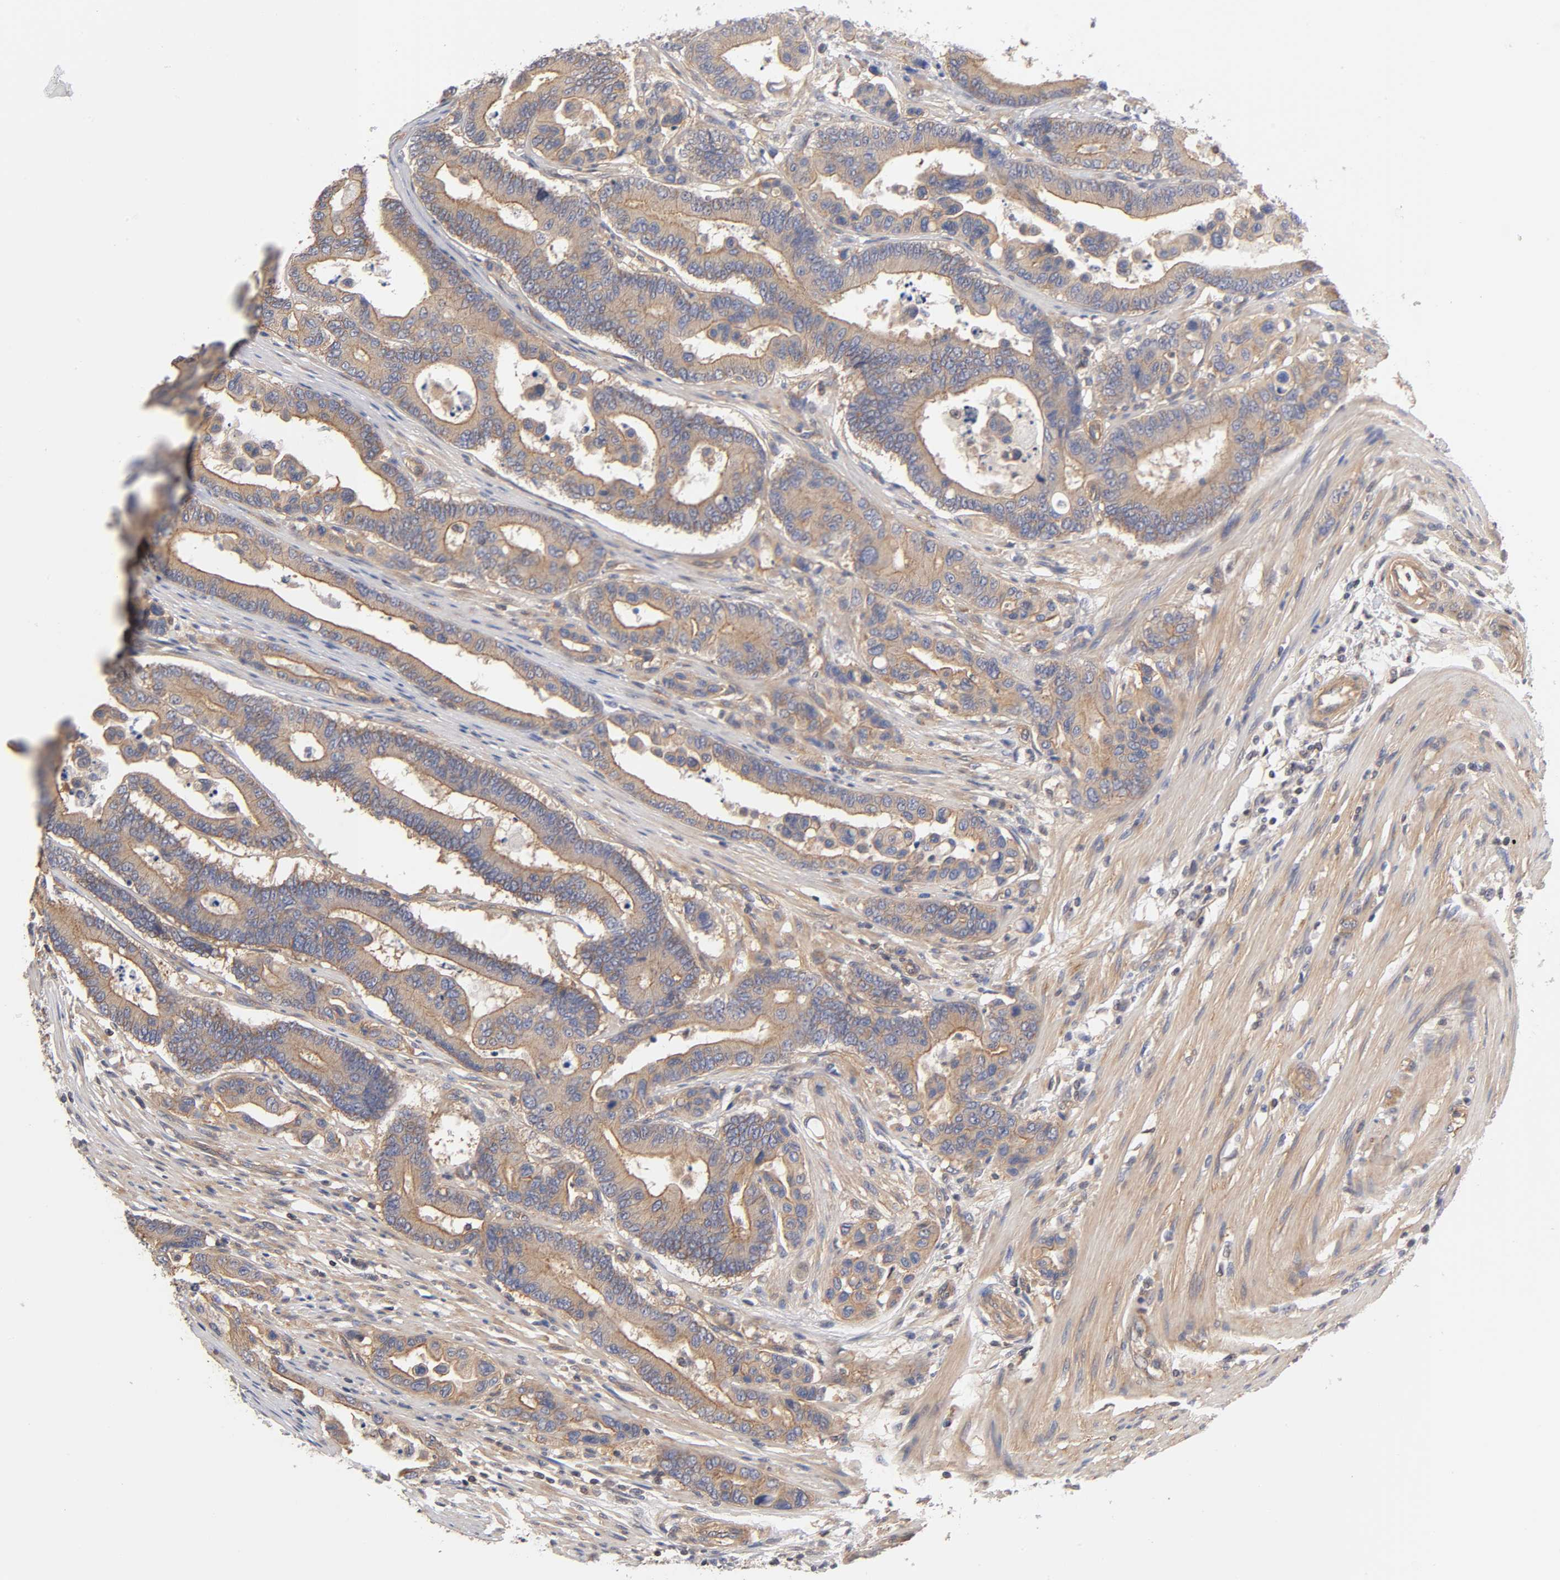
{"staining": {"intensity": "weak", "quantity": ">75%", "location": "cytoplasmic/membranous"}, "tissue": "colorectal cancer", "cell_type": "Tumor cells", "image_type": "cancer", "snomed": [{"axis": "morphology", "description": "Normal tissue, NOS"}, {"axis": "morphology", "description": "Adenocarcinoma, NOS"}, {"axis": "topography", "description": "Colon"}], "caption": "This histopathology image displays IHC staining of human colorectal adenocarcinoma, with low weak cytoplasmic/membranous staining in about >75% of tumor cells.", "gene": "STRN3", "patient": {"sex": "male", "age": 82}}